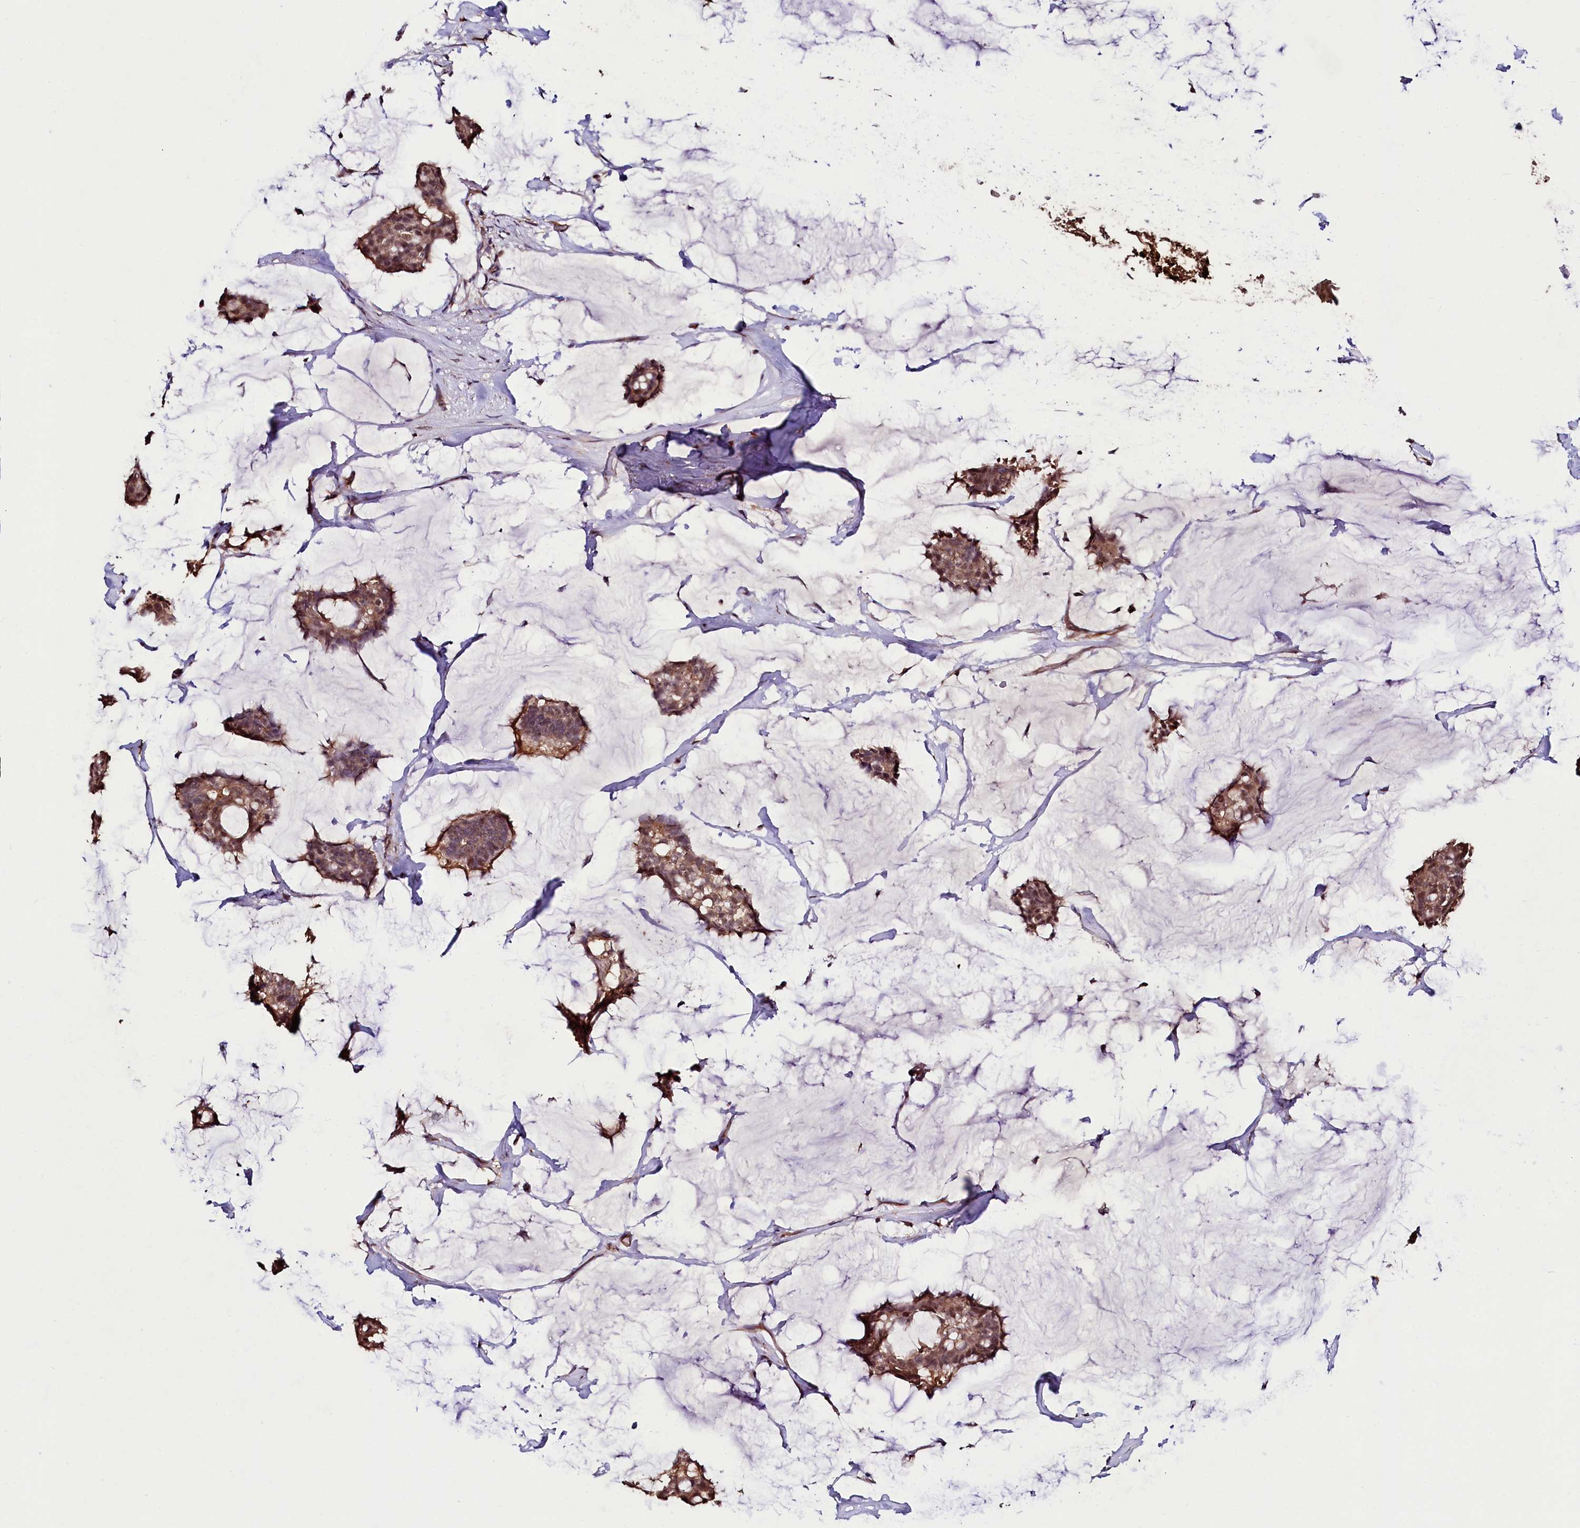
{"staining": {"intensity": "moderate", "quantity": ">75%", "location": "cytoplasmic/membranous"}, "tissue": "breast cancer", "cell_type": "Tumor cells", "image_type": "cancer", "snomed": [{"axis": "morphology", "description": "Duct carcinoma"}, {"axis": "topography", "description": "Breast"}], "caption": "Breast cancer (intraductal carcinoma) tissue demonstrates moderate cytoplasmic/membranous expression in about >75% of tumor cells", "gene": "KLRB1", "patient": {"sex": "female", "age": 93}}